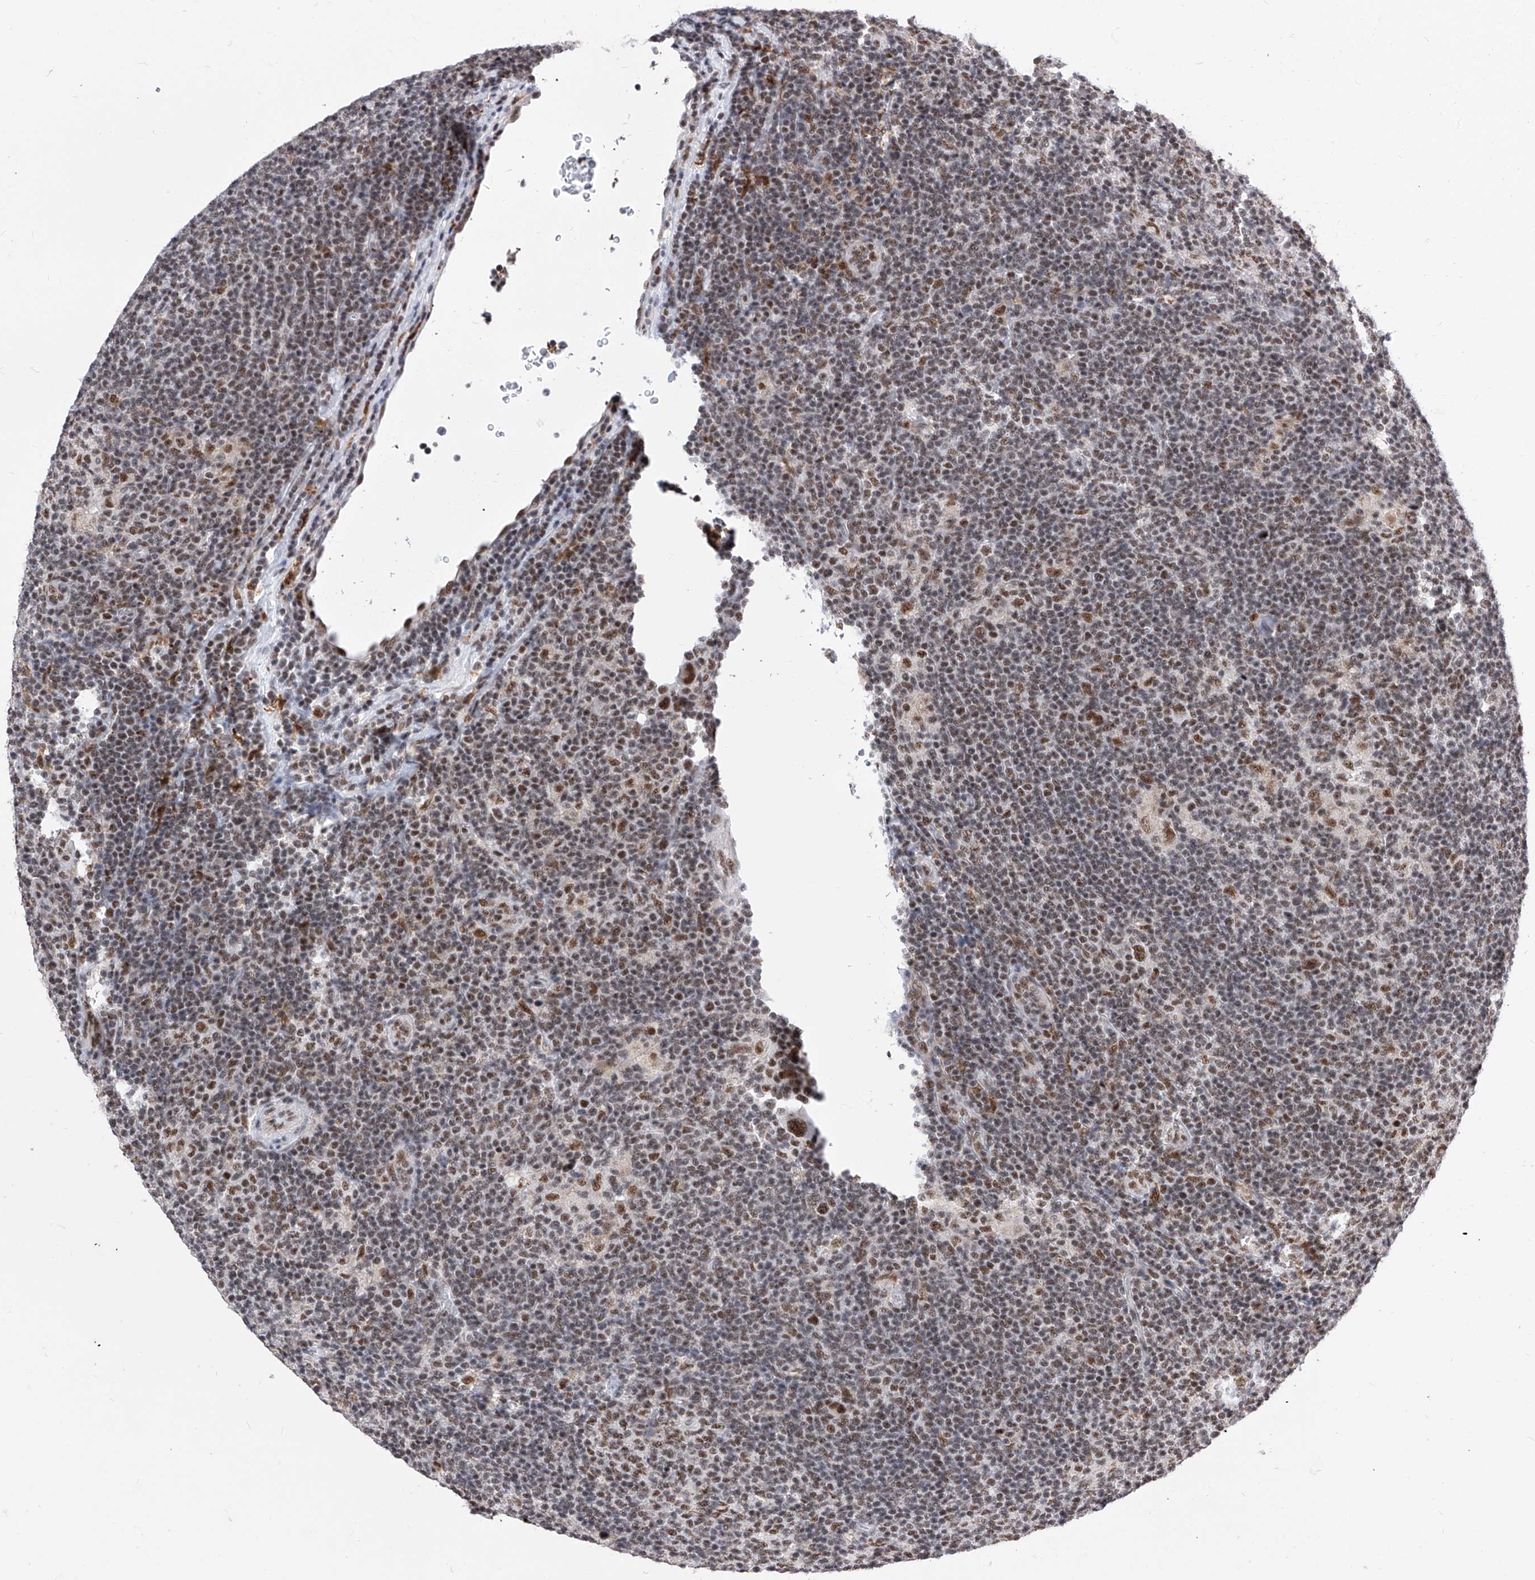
{"staining": {"intensity": "moderate", "quantity": ">75%", "location": "nuclear"}, "tissue": "lymphoma", "cell_type": "Tumor cells", "image_type": "cancer", "snomed": [{"axis": "morphology", "description": "Hodgkin's disease, NOS"}, {"axis": "topography", "description": "Lymph node"}], "caption": "Lymphoma was stained to show a protein in brown. There is medium levels of moderate nuclear staining in approximately >75% of tumor cells. (DAB = brown stain, brightfield microscopy at high magnification).", "gene": "PHF5A", "patient": {"sex": "female", "age": 57}}